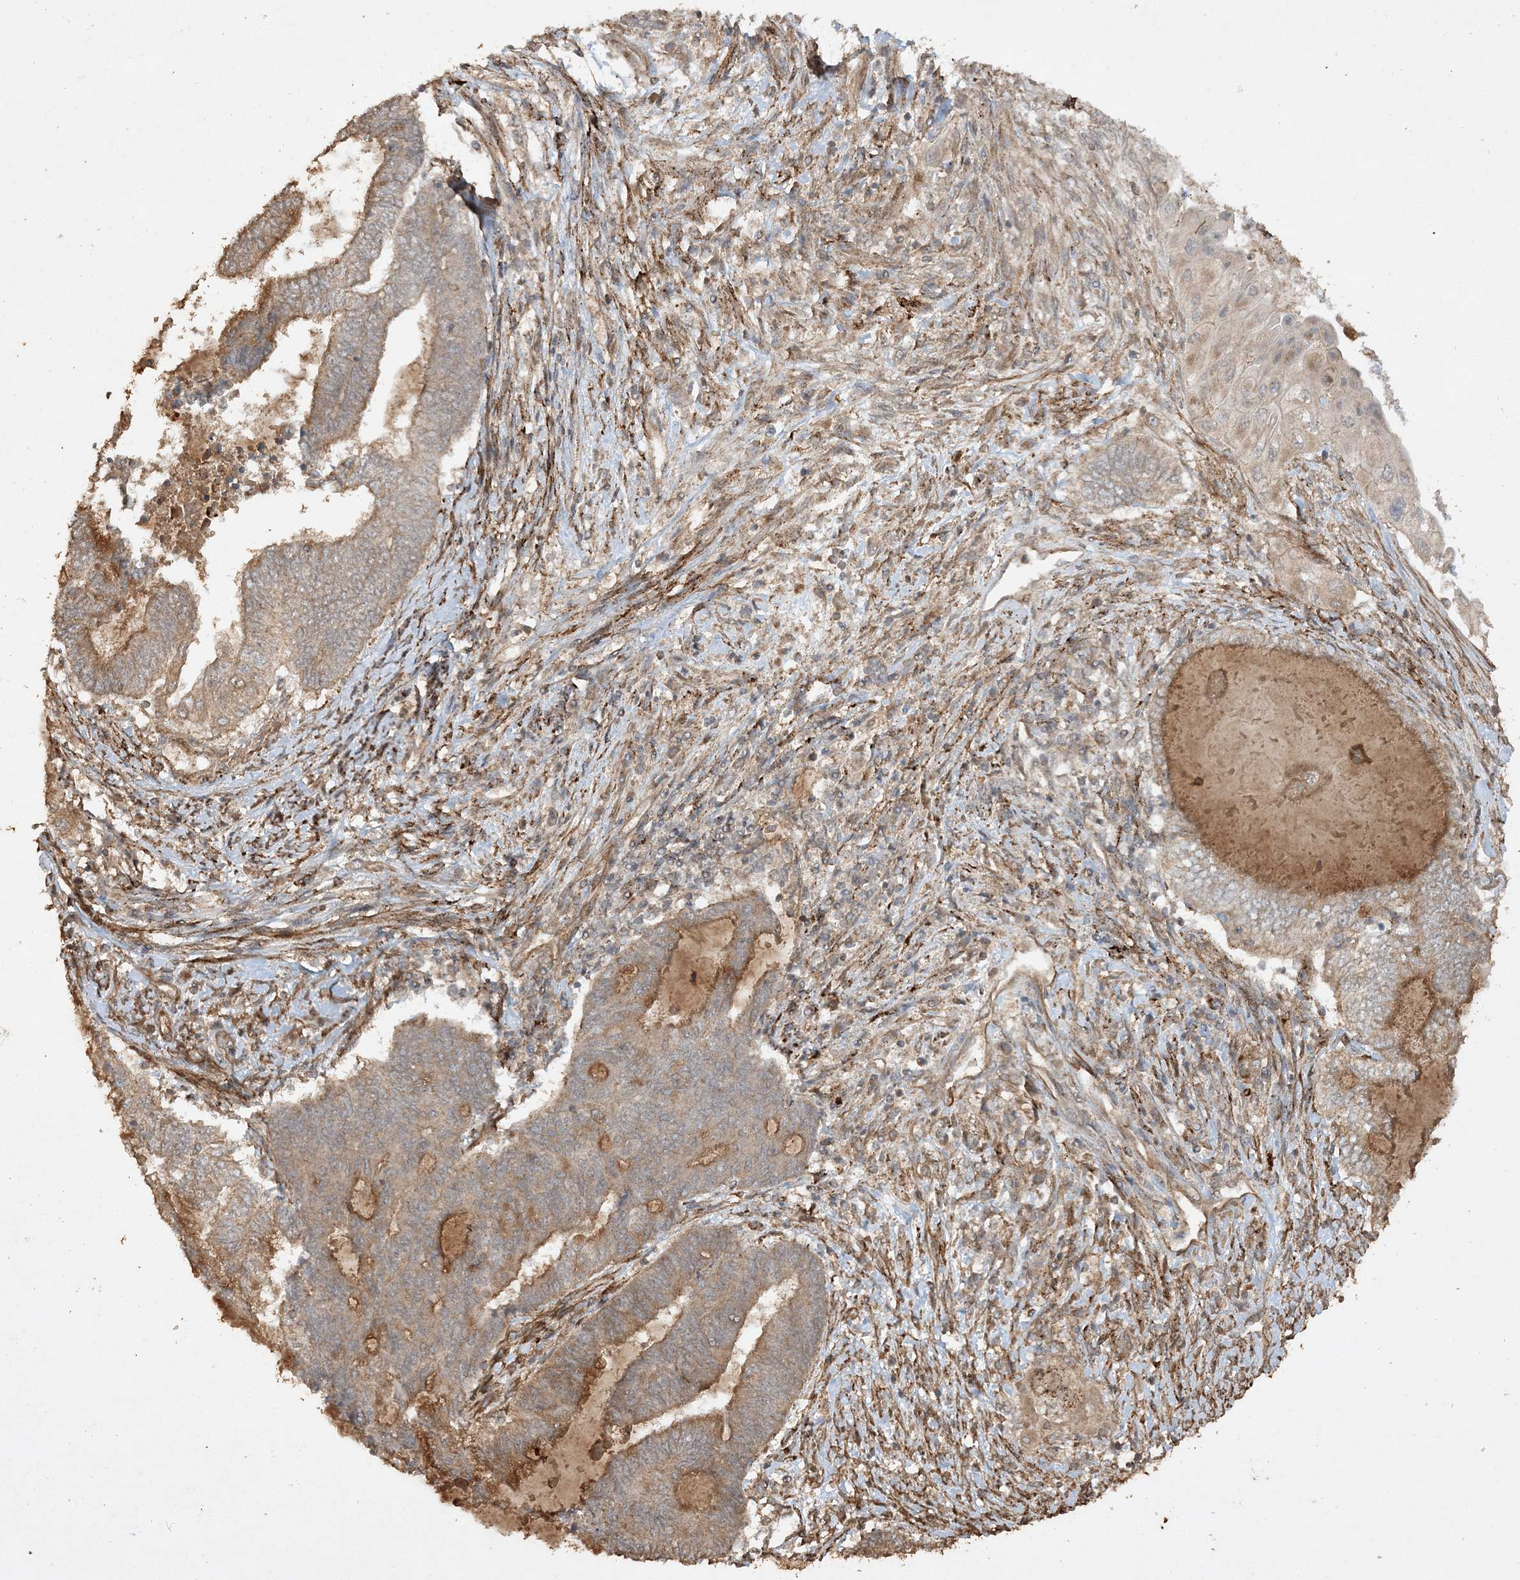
{"staining": {"intensity": "moderate", "quantity": "25%-75%", "location": "cytoplasmic/membranous"}, "tissue": "endometrial cancer", "cell_type": "Tumor cells", "image_type": "cancer", "snomed": [{"axis": "morphology", "description": "Adenocarcinoma, NOS"}, {"axis": "topography", "description": "Uterus"}, {"axis": "topography", "description": "Endometrium"}], "caption": "Immunohistochemical staining of human endometrial adenocarcinoma reveals medium levels of moderate cytoplasmic/membranous protein staining in approximately 25%-75% of tumor cells. (Stains: DAB (3,3'-diaminobenzidine) in brown, nuclei in blue, Microscopy: brightfield microscopy at high magnification).", "gene": "AVPI1", "patient": {"sex": "female", "age": 70}}